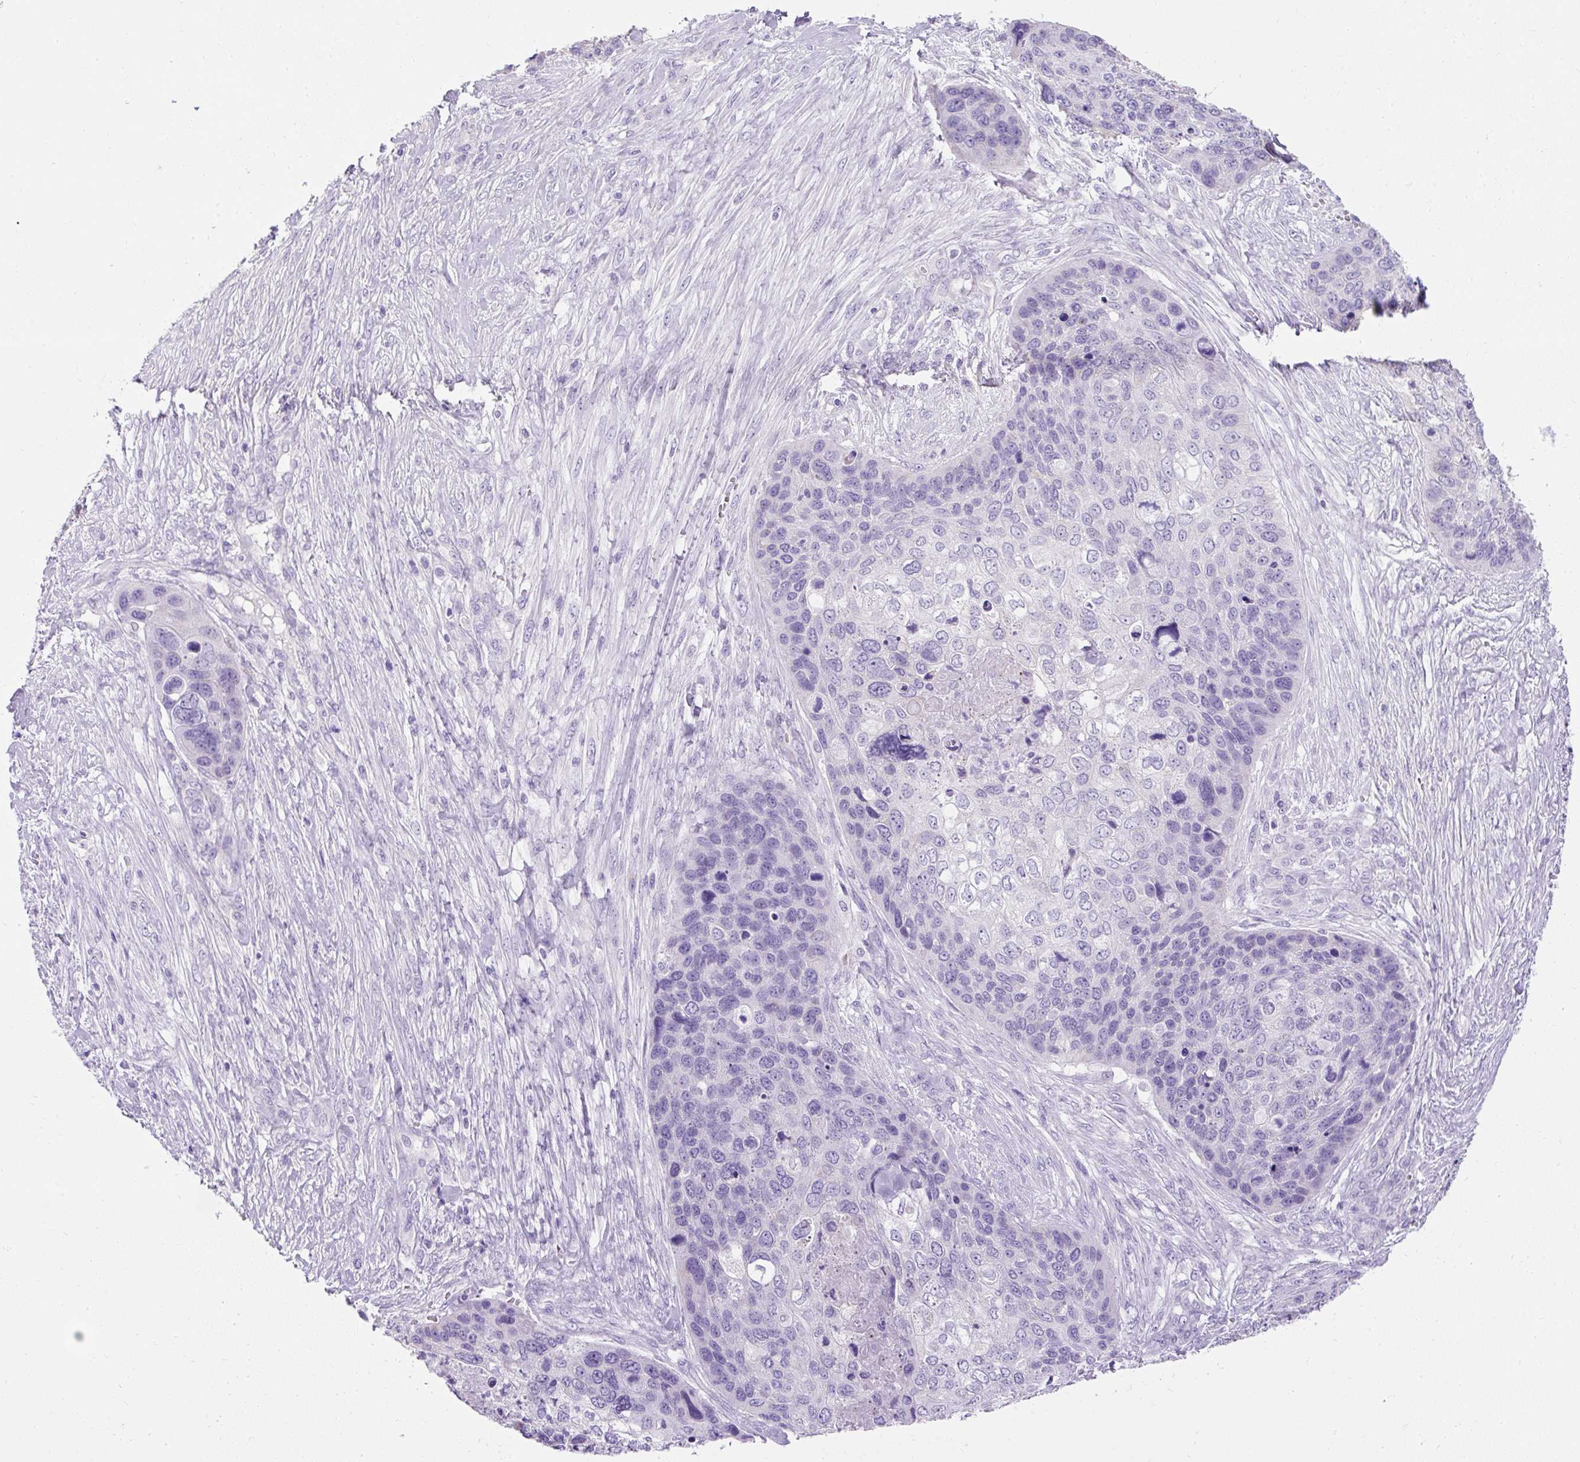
{"staining": {"intensity": "negative", "quantity": "none", "location": "none"}, "tissue": "skin cancer", "cell_type": "Tumor cells", "image_type": "cancer", "snomed": [{"axis": "morphology", "description": "Basal cell carcinoma"}, {"axis": "topography", "description": "Skin"}], "caption": "IHC micrograph of skin cancer (basal cell carcinoma) stained for a protein (brown), which shows no positivity in tumor cells. (Stains: DAB immunohistochemistry (IHC) with hematoxylin counter stain, Microscopy: brightfield microscopy at high magnification).", "gene": "C2CD4C", "patient": {"sex": "female", "age": 74}}